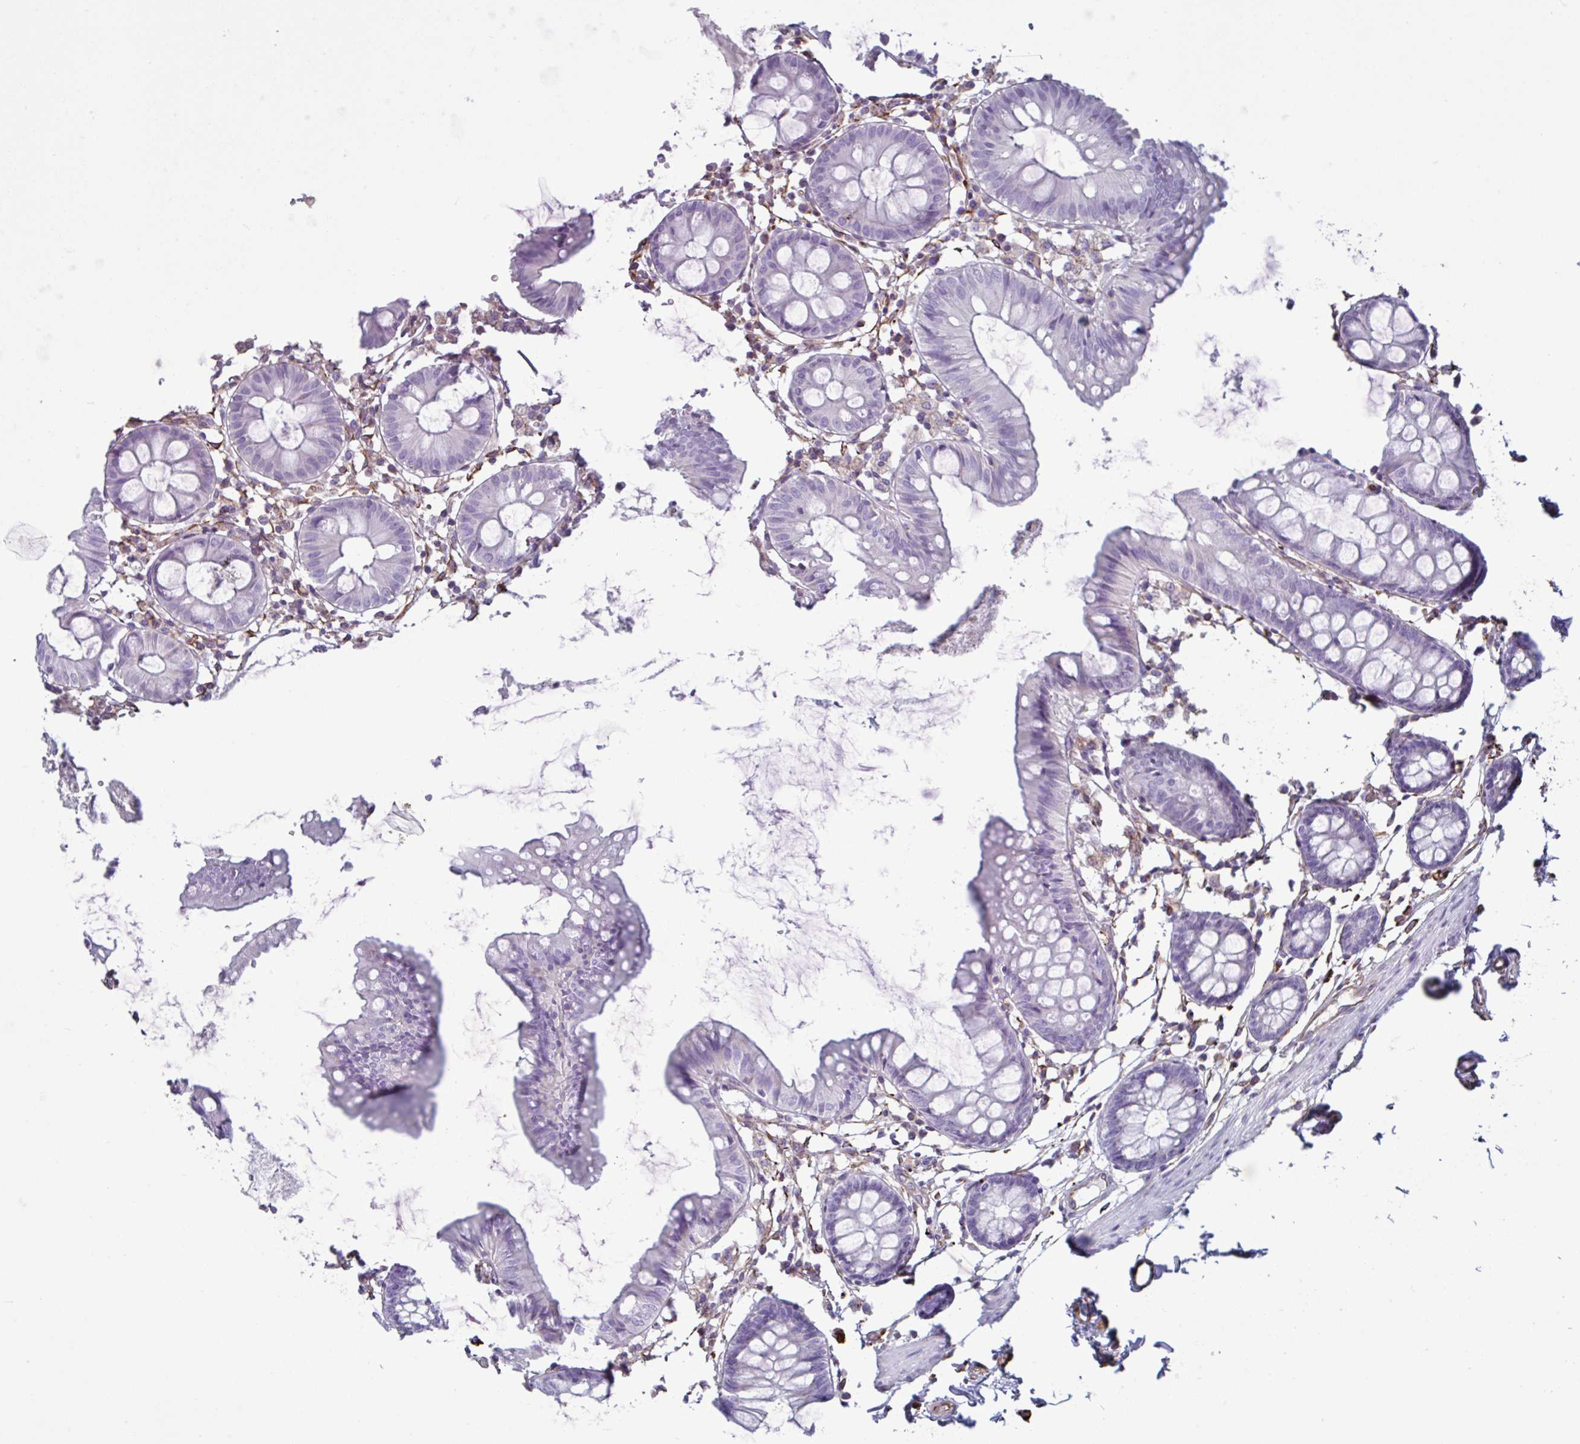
{"staining": {"intensity": "strong", "quantity": ">75%", "location": "cytoplasmic/membranous"}, "tissue": "colon", "cell_type": "Endothelial cells", "image_type": "normal", "snomed": [{"axis": "morphology", "description": "Normal tissue, NOS"}, {"axis": "topography", "description": "Colon"}], "caption": "Immunohistochemistry (IHC) image of unremarkable colon stained for a protein (brown), which reveals high levels of strong cytoplasmic/membranous positivity in about >75% of endothelial cells.", "gene": "TMEM86B", "patient": {"sex": "female", "age": 84}}